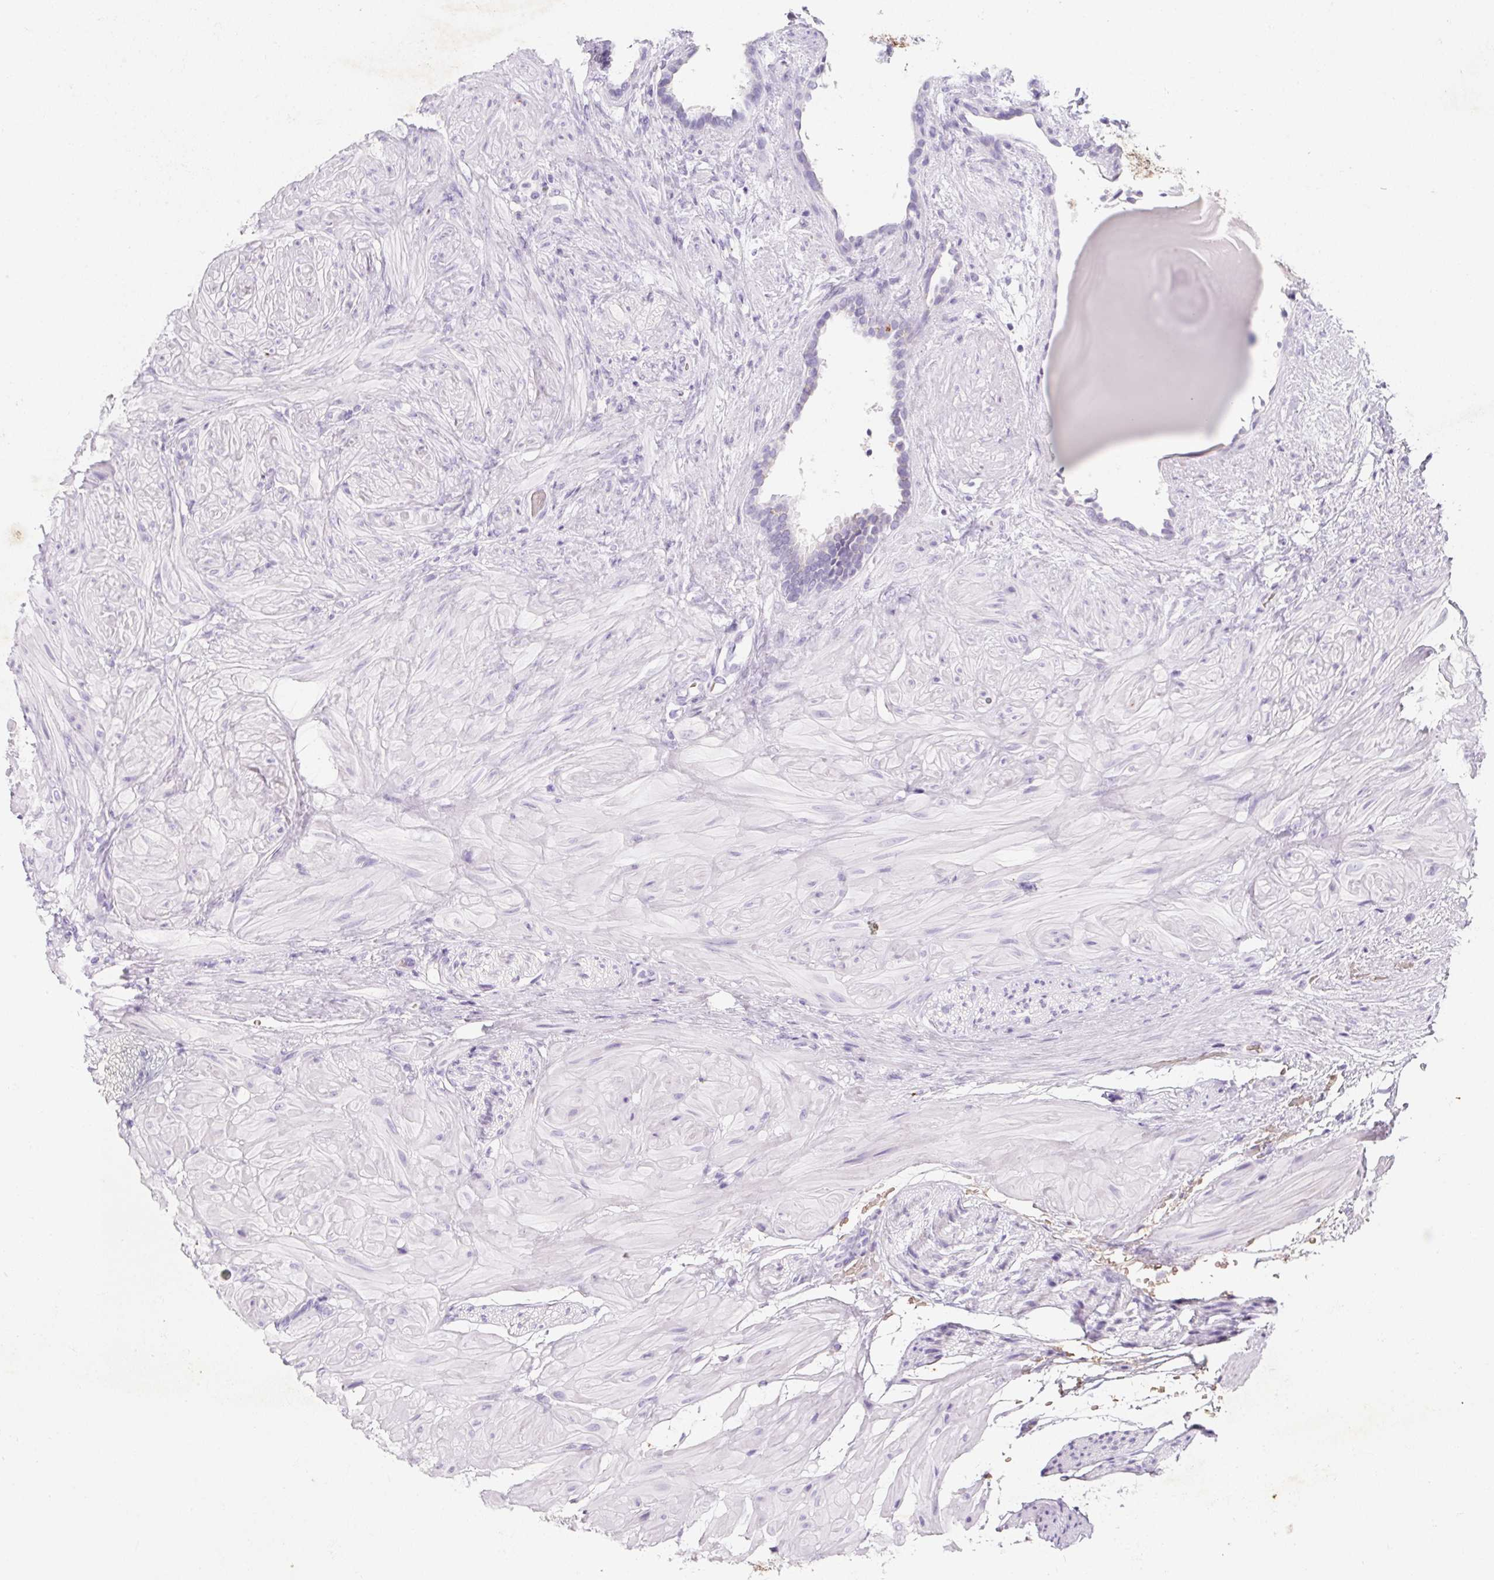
{"staining": {"intensity": "negative", "quantity": "none", "location": "none"}, "tissue": "seminal vesicle", "cell_type": "Glandular cells", "image_type": "normal", "snomed": [{"axis": "morphology", "description": "Normal tissue, NOS"}, {"axis": "topography", "description": "Seminal veicle"}], "caption": "Micrograph shows no significant protein expression in glandular cells of normal seminal vesicle.", "gene": "DCD", "patient": {"sex": "male", "age": 57}}